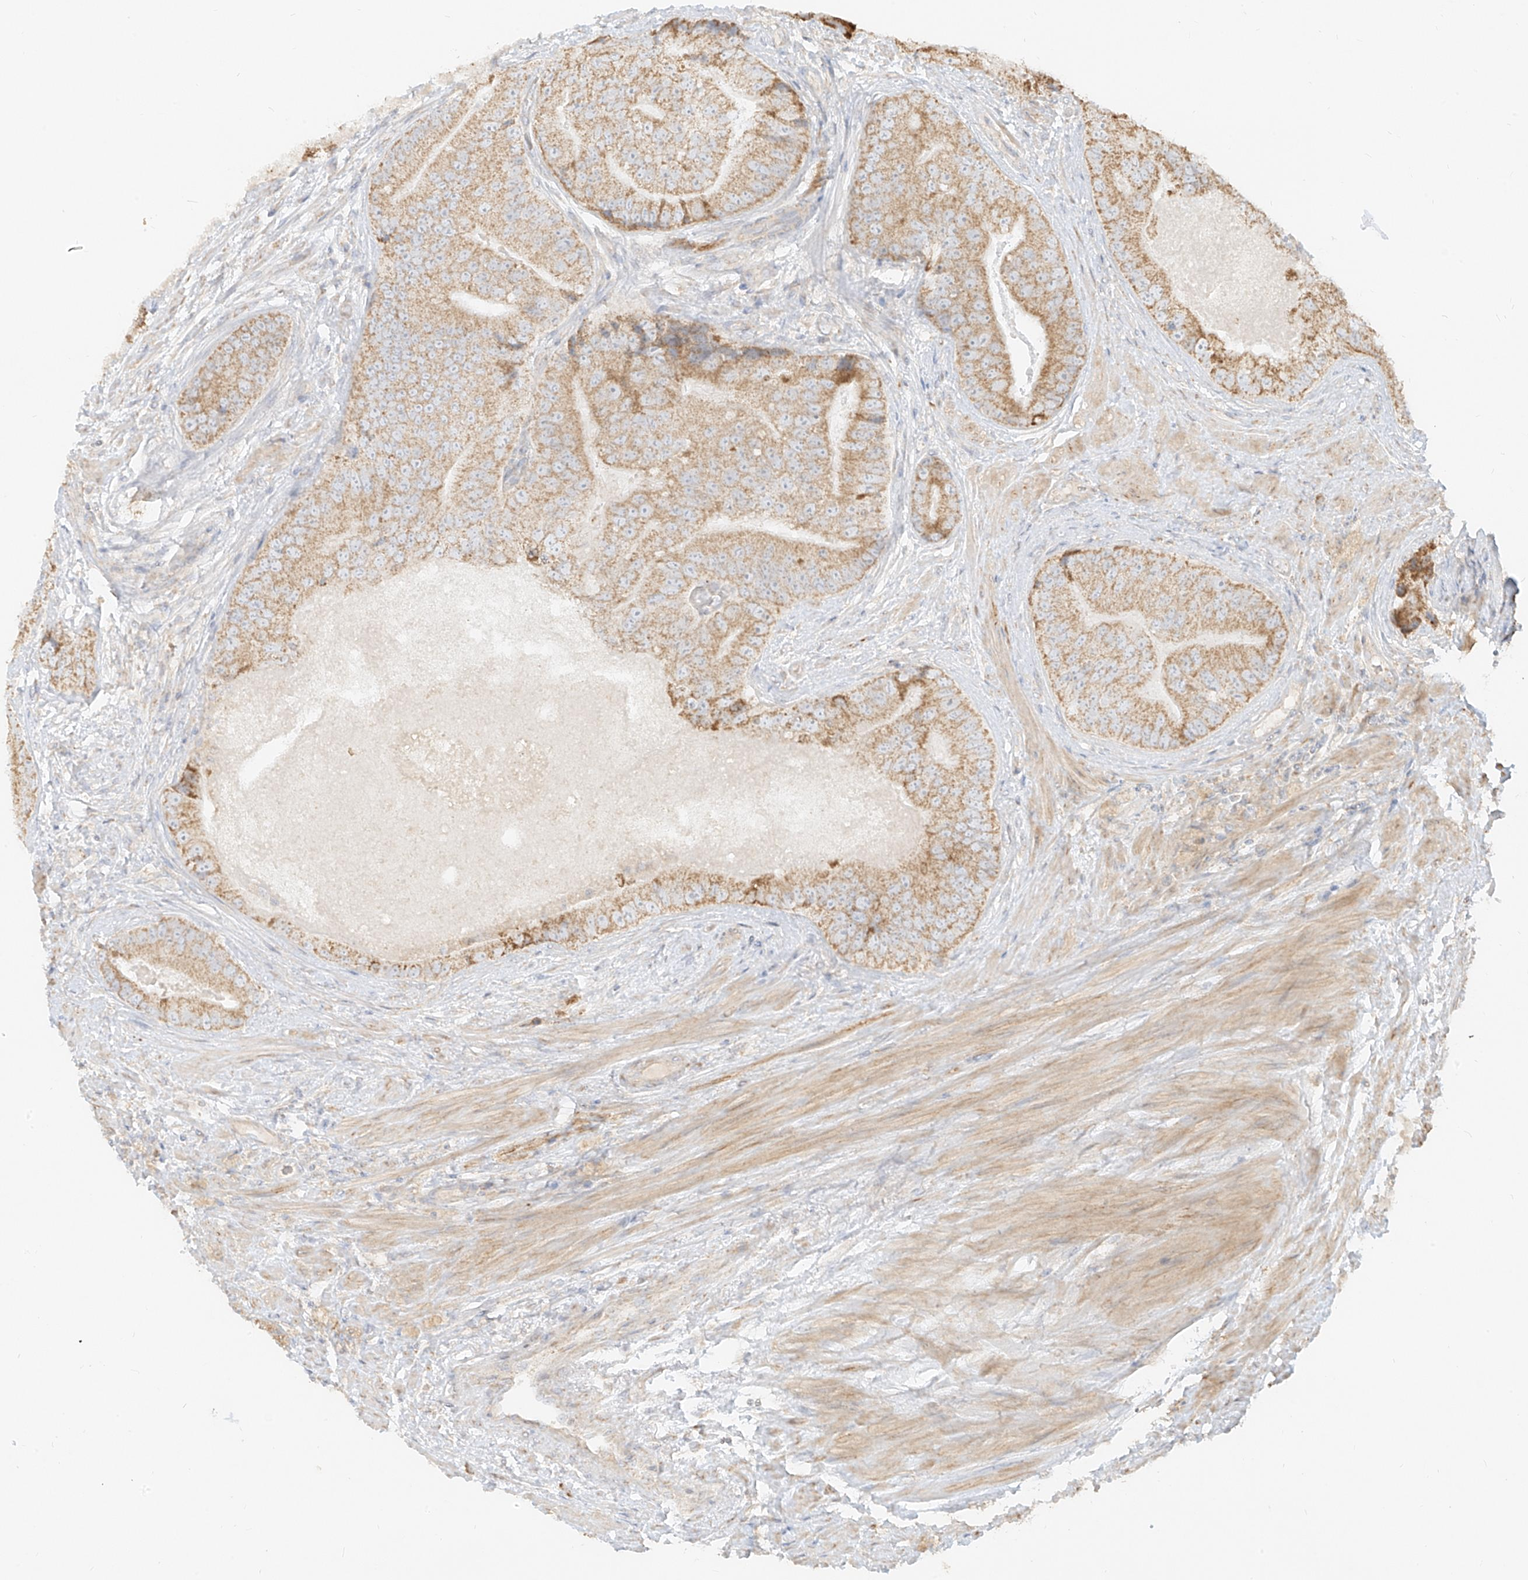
{"staining": {"intensity": "moderate", "quantity": ">75%", "location": "cytoplasmic/membranous"}, "tissue": "prostate cancer", "cell_type": "Tumor cells", "image_type": "cancer", "snomed": [{"axis": "morphology", "description": "Adenocarcinoma, High grade"}, {"axis": "topography", "description": "Prostate"}], "caption": "Prostate adenocarcinoma (high-grade) stained for a protein (brown) demonstrates moderate cytoplasmic/membranous positive expression in about >75% of tumor cells.", "gene": "ZIM3", "patient": {"sex": "male", "age": 70}}